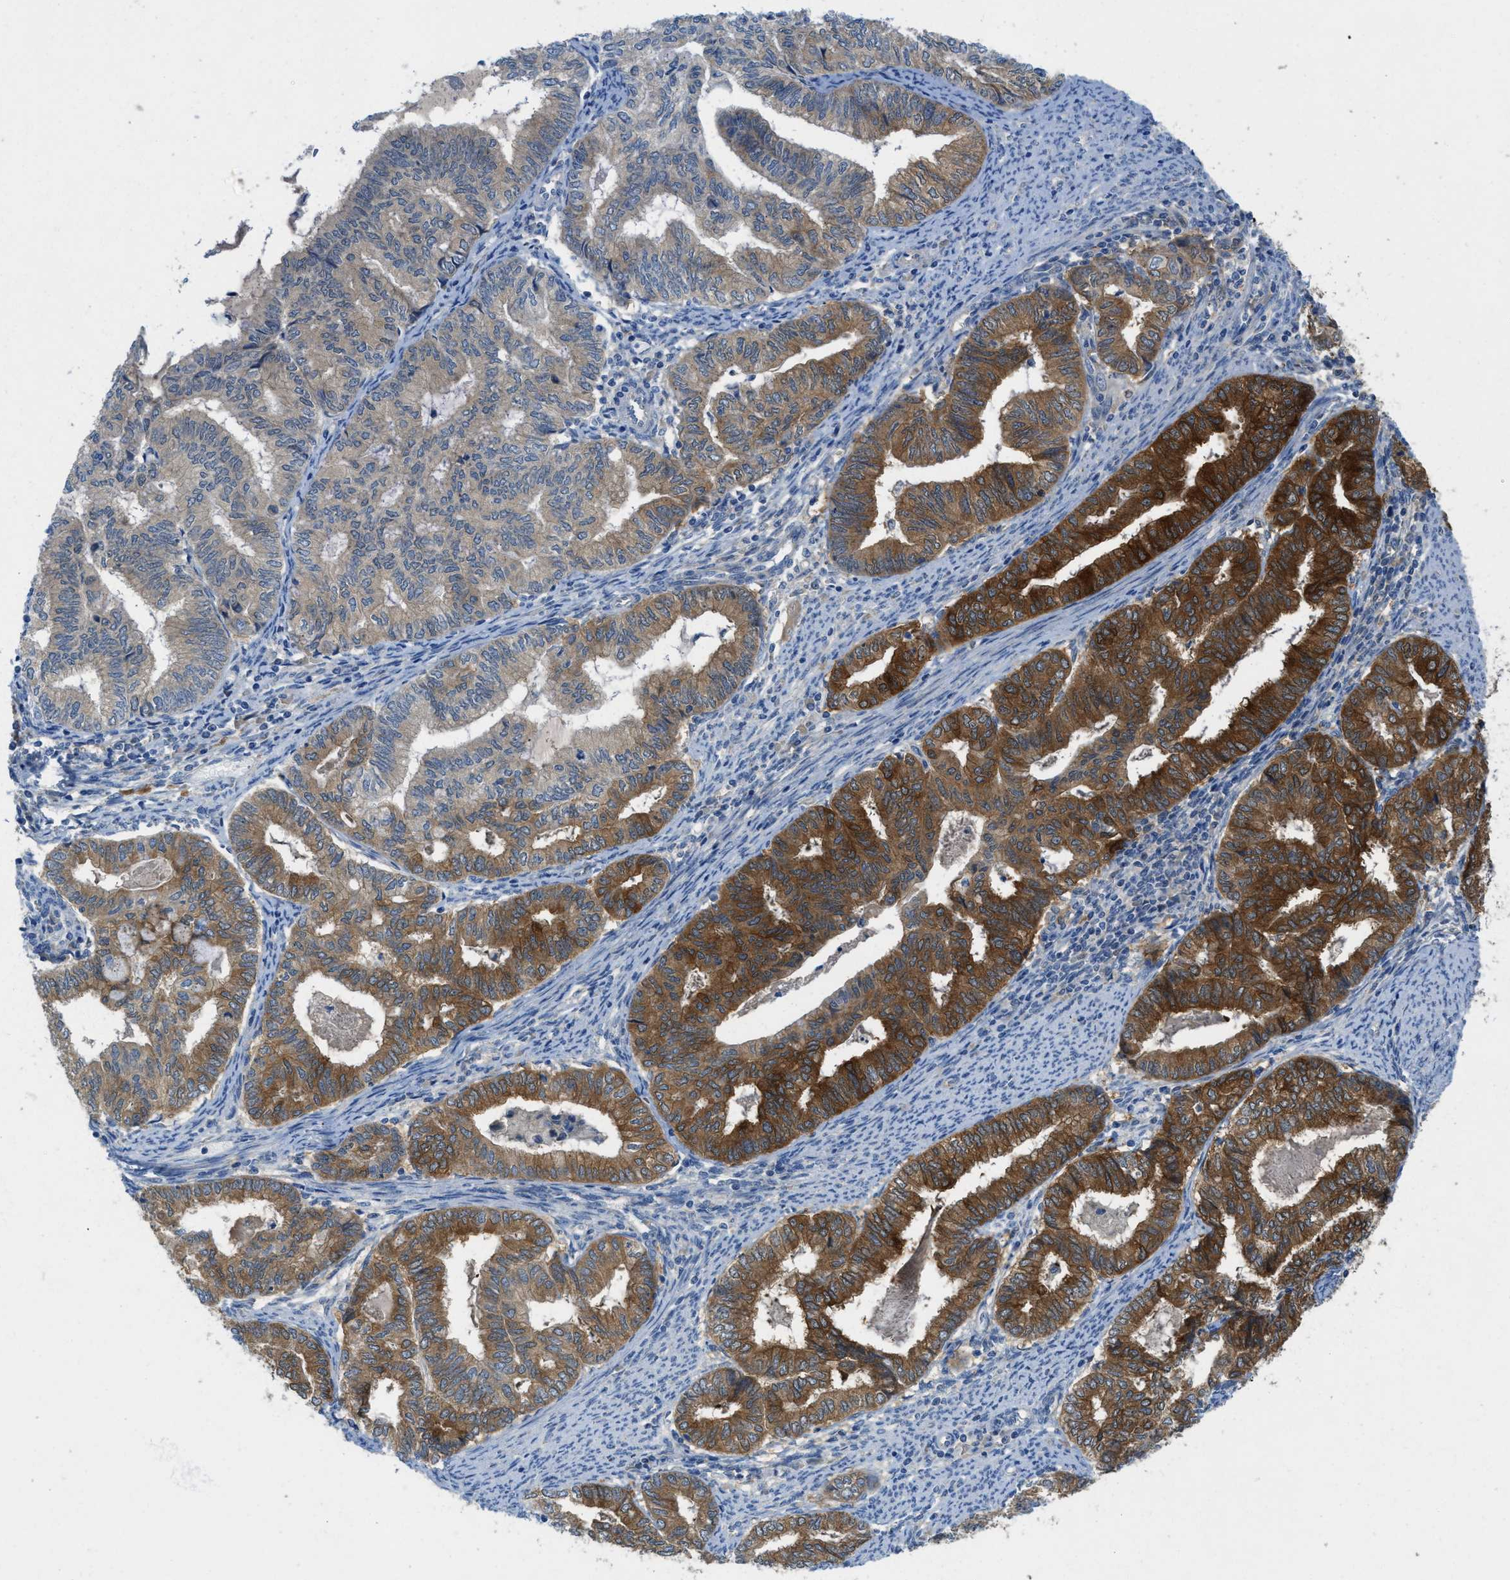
{"staining": {"intensity": "strong", "quantity": "25%-75%", "location": "cytoplasmic/membranous"}, "tissue": "endometrial cancer", "cell_type": "Tumor cells", "image_type": "cancer", "snomed": [{"axis": "morphology", "description": "Adenocarcinoma, NOS"}, {"axis": "topography", "description": "Endometrium"}], "caption": "DAB (3,3'-diaminobenzidine) immunohistochemical staining of human endometrial adenocarcinoma exhibits strong cytoplasmic/membranous protein staining in approximately 25%-75% of tumor cells.", "gene": "RIPK2", "patient": {"sex": "female", "age": 79}}